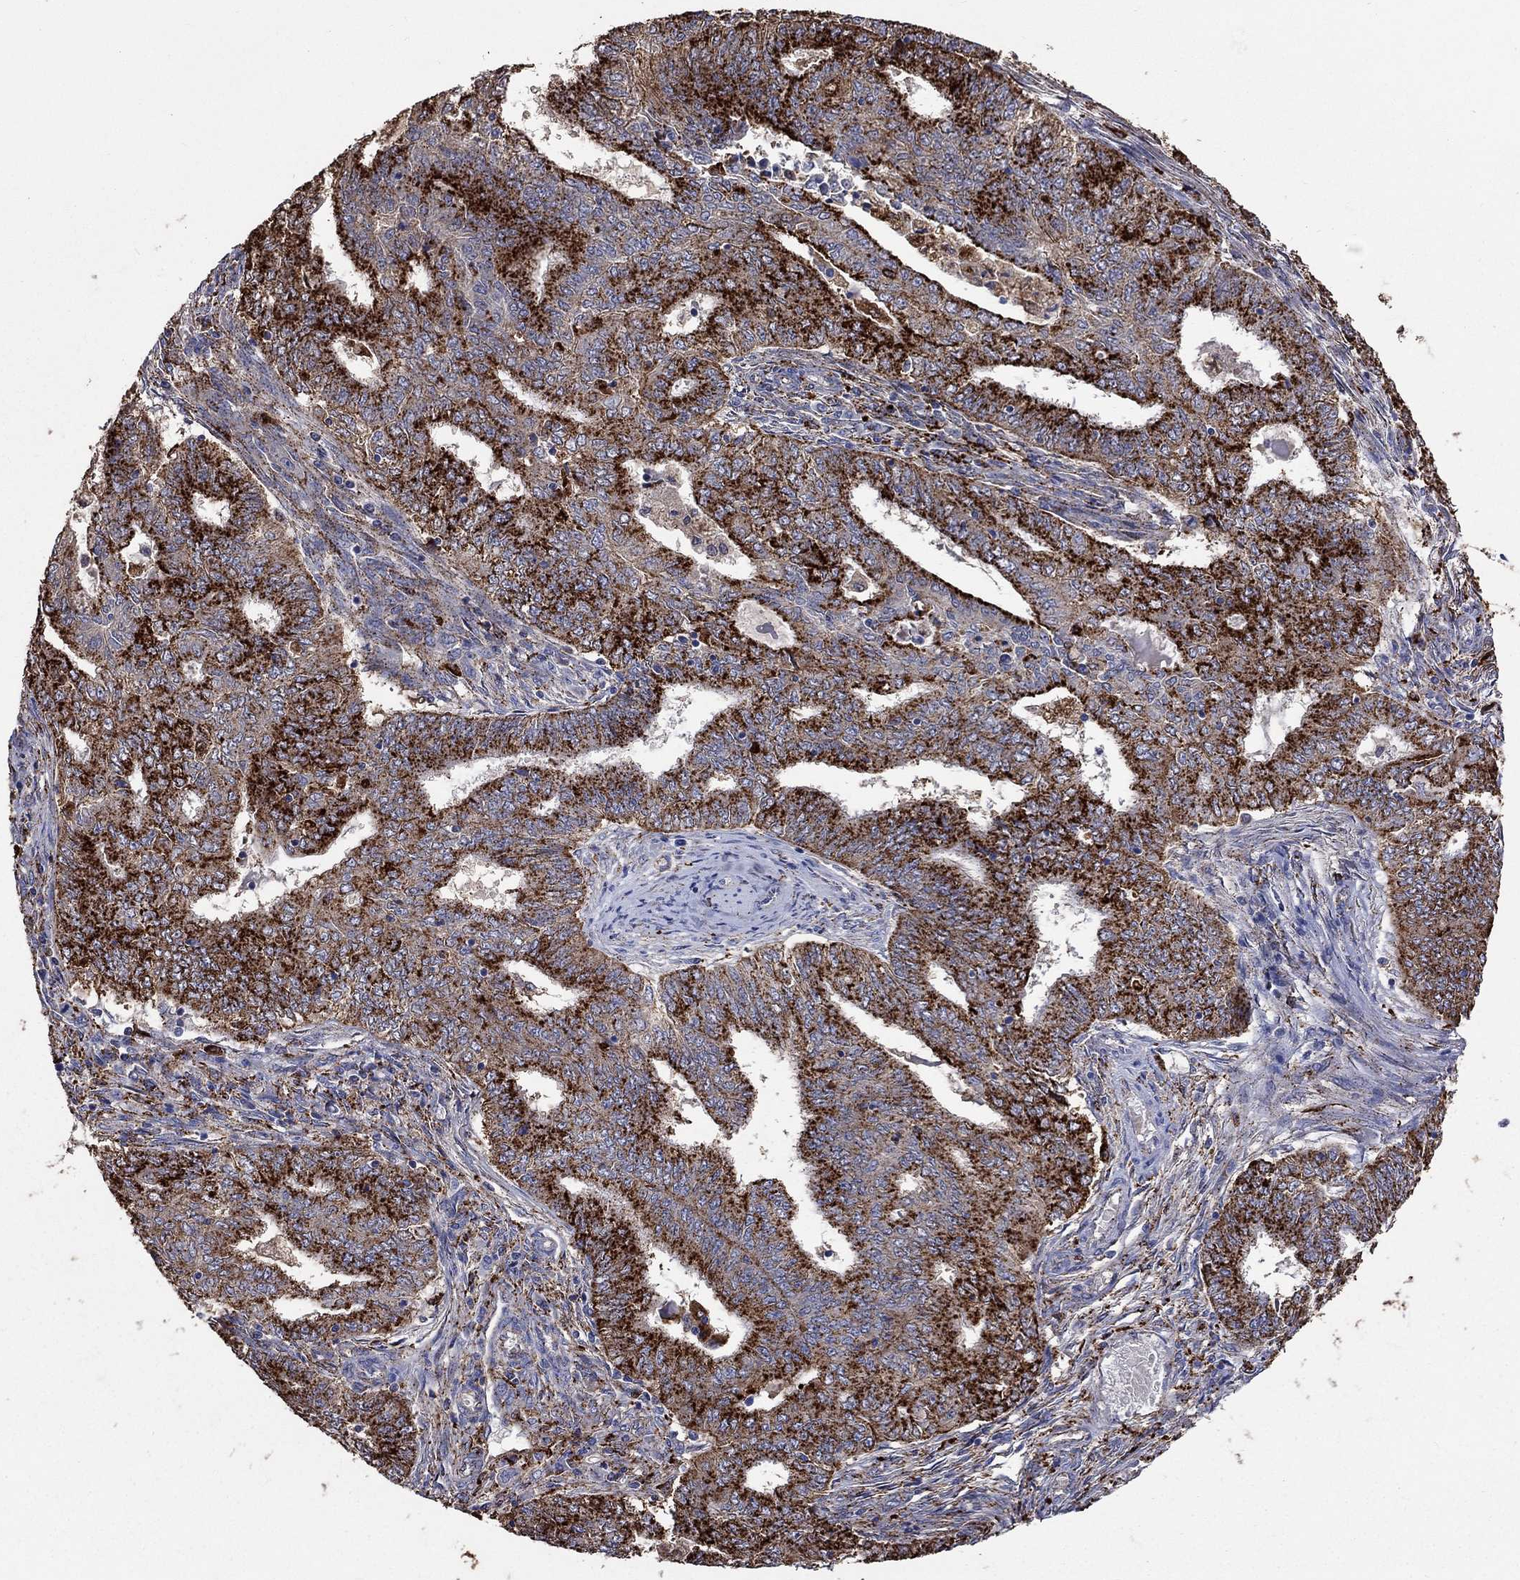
{"staining": {"intensity": "strong", "quantity": ">75%", "location": "cytoplasmic/membranous"}, "tissue": "endometrial cancer", "cell_type": "Tumor cells", "image_type": "cancer", "snomed": [{"axis": "morphology", "description": "Adenocarcinoma, NOS"}, {"axis": "topography", "description": "Endometrium"}], "caption": "Strong cytoplasmic/membranous protein expression is seen in about >75% of tumor cells in endometrial cancer (adenocarcinoma).", "gene": "CTSB", "patient": {"sex": "female", "age": 62}}